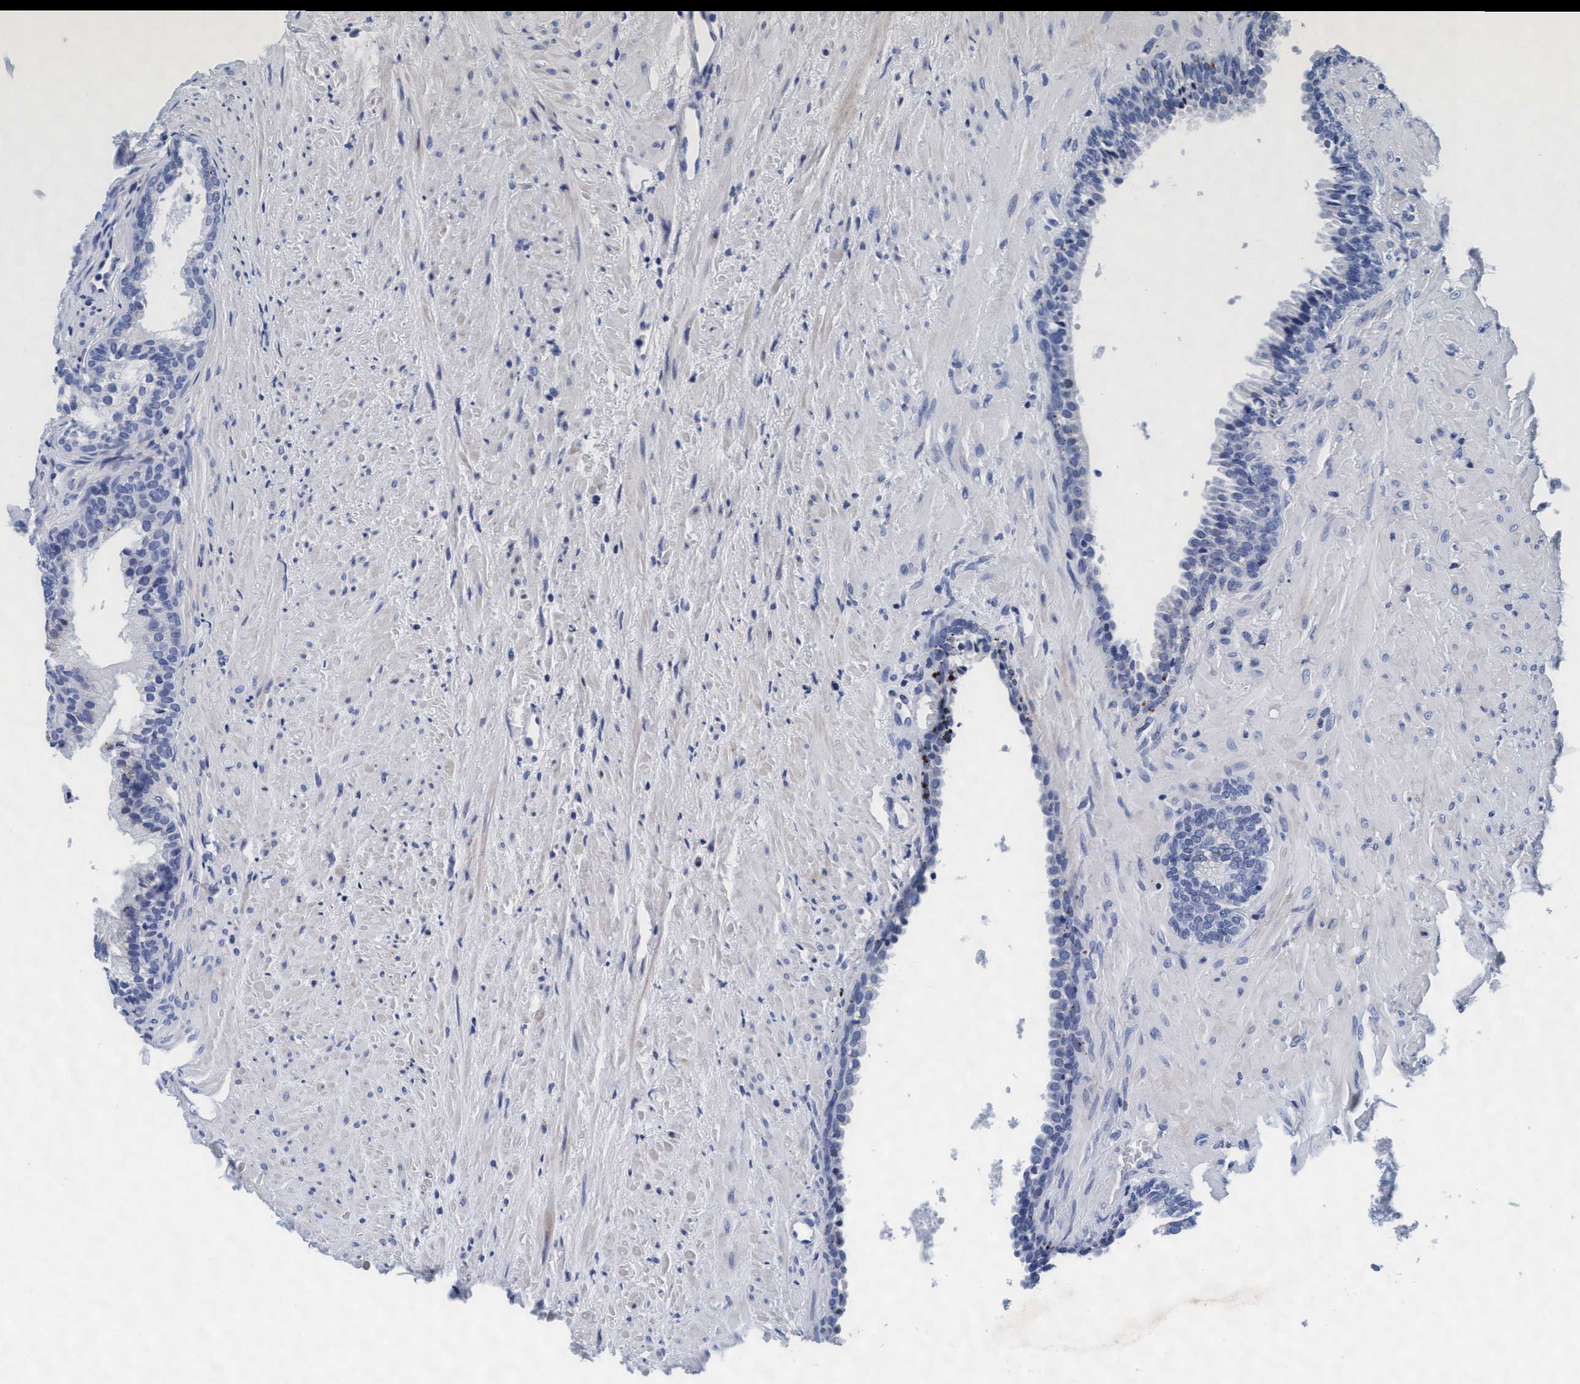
{"staining": {"intensity": "negative", "quantity": "none", "location": "none"}, "tissue": "prostate", "cell_type": "Glandular cells", "image_type": "normal", "snomed": [{"axis": "morphology", "description": "Normal tissue, NOS"}, {"axis": "topography", "description": "Prostate"}], "caption": "IHC histopathology image of normal prostate: human prostate stained with DAB (3,3'-diaminobenzidine) shows no significant protein positivity in glandular cells.", "gene": "ARSG", "patient": {"sex": "male", "age": 76}}